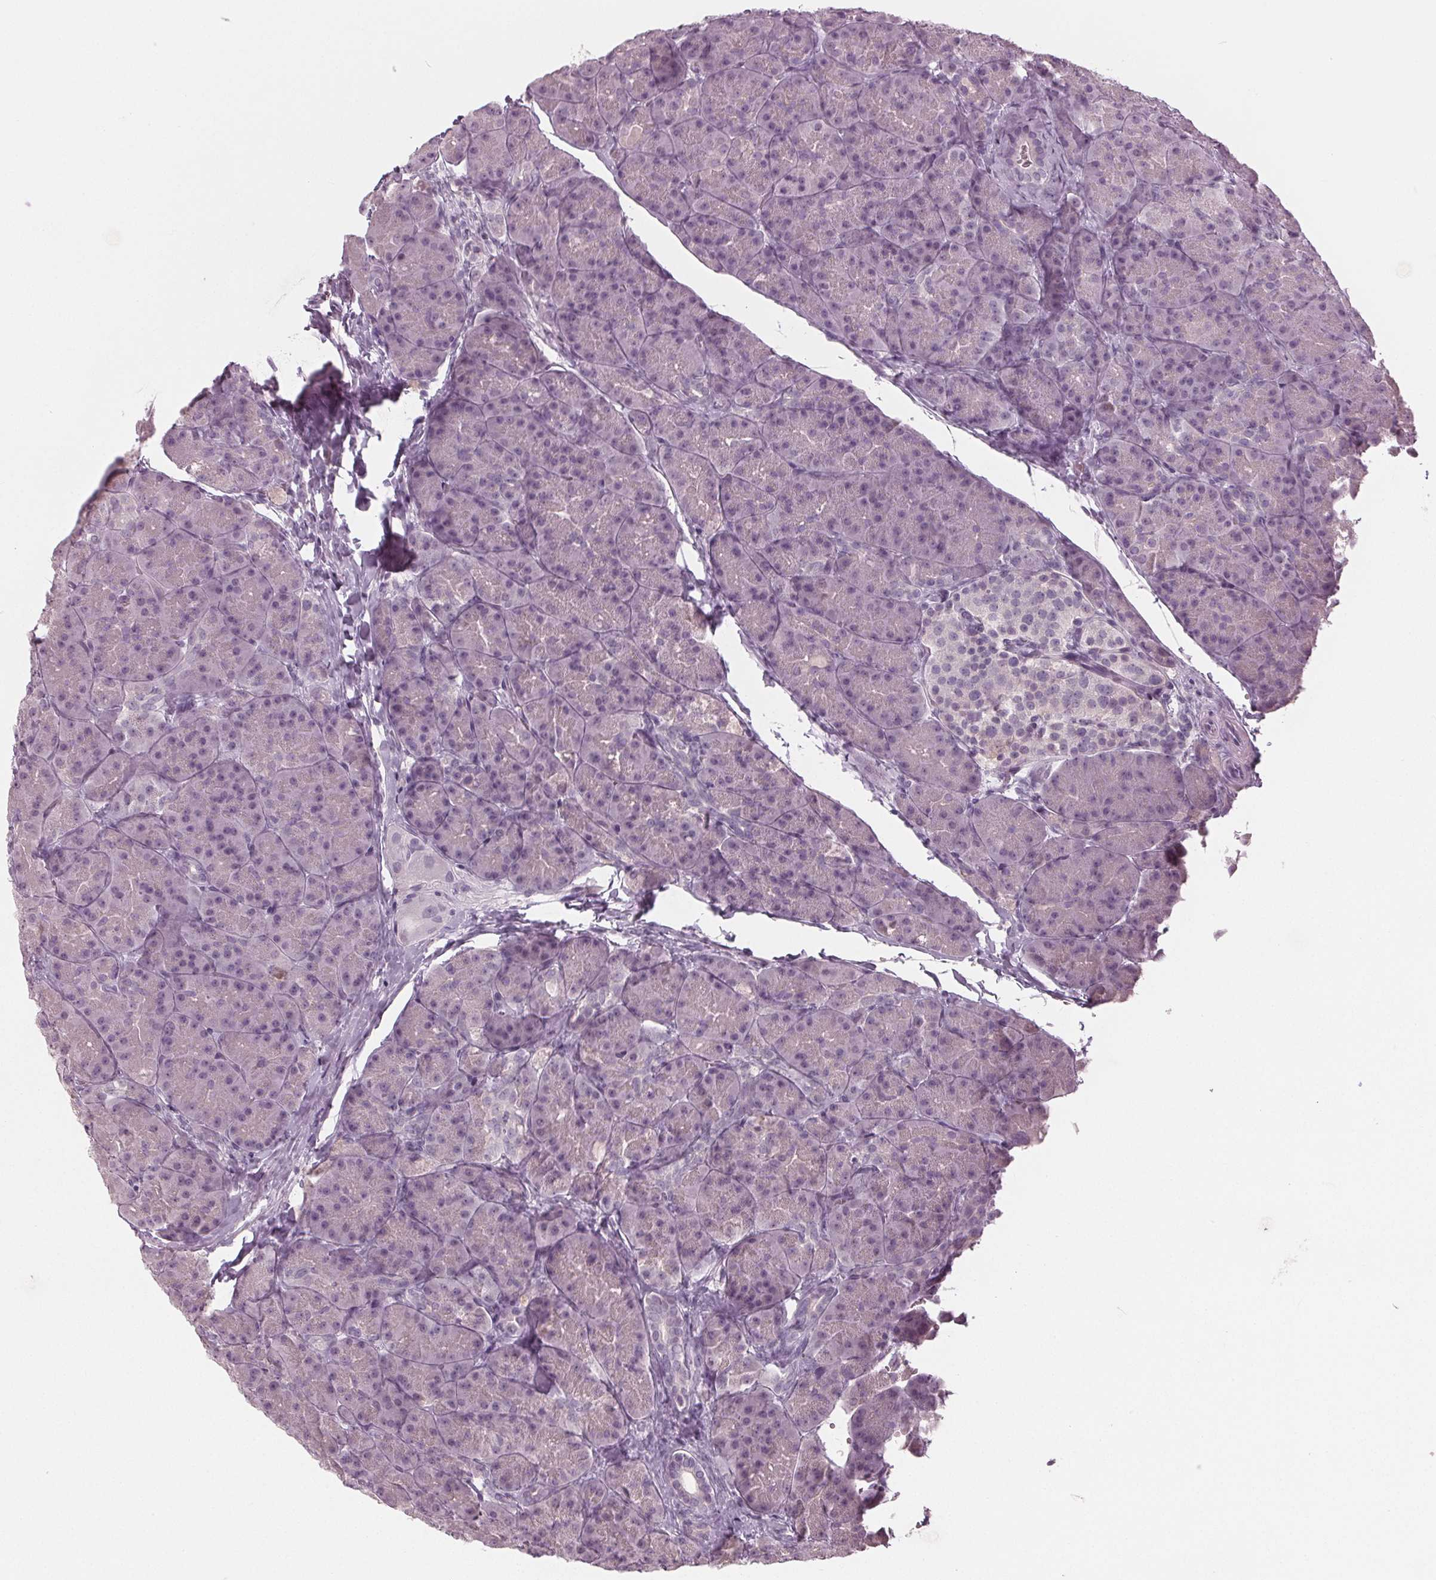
{"staining": {"intensity": "negative", "quantity": "none", "location": "none"}, "tissue": "pancreas", "cell_type": "Exocrine glandular cells", "image_type": "normal", "snomed": [{"axis": "morphology", "description": "Normal tissue, NOS"}, {"axis": "topography", "description": "Pancreas"}], "caption": "IHC image of normal pancreas: pancreas stained with DAB reveals no significant protein staining in exocrine glandular cells. (IHC, brightfield microscopy, high magnification).", "gene": "CXCL16", "patient": {"sex": "male", "age": 57}}